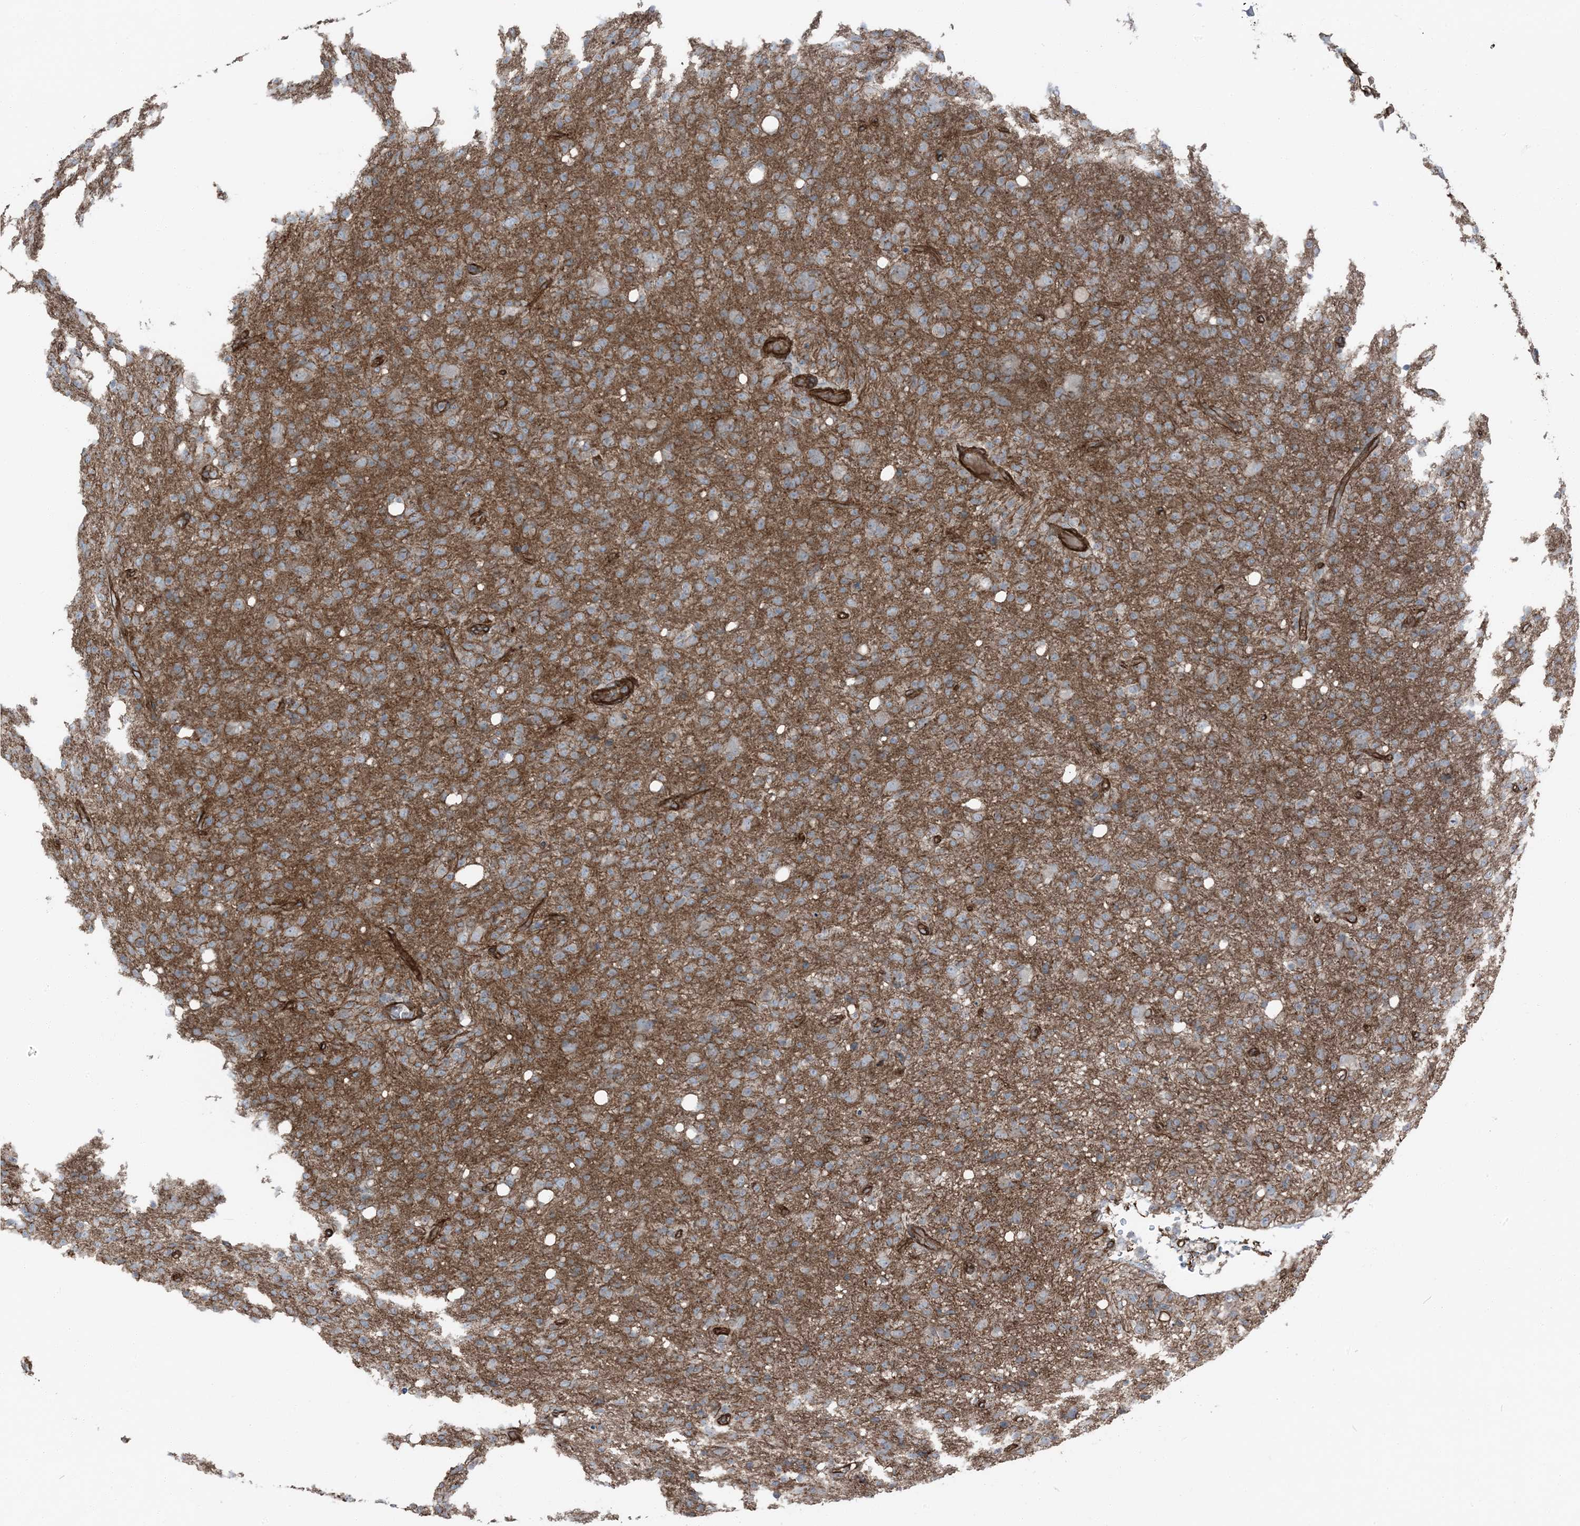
{"staining": {"intensity": "weak", "quantity": "25%-75%", "location": "cytoplasmic/membranous"}, "tissue": "glioma", "cell_type": "Tumor cells", "image_type": "cancer", "snomed": [{"axis": "morphology", "description": "Glioma, malignant, High grade"}, {"axis": "topography", "description": "Brain"}], "caption": "Protein expression analysis of human malignant high-grade glioma reveals weak cytoplasmic/membranous expression in approximately 25%-75% of tumor cells.", "gene": "ZFP90", "patient": {"sex": "female", "age": 57}}